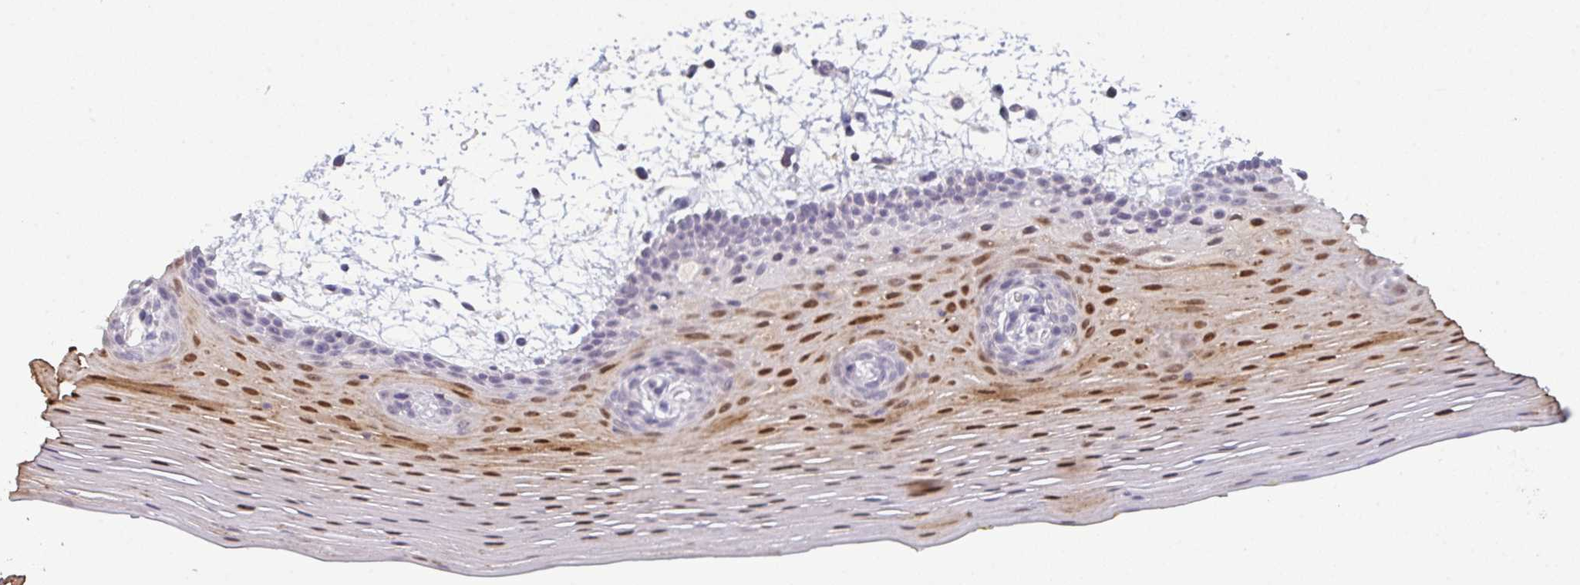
{"staining": {"intensity": "strong", "quantity": "<25%", "location": "cytoplasmic/membranous,nuclear"}, "tissue": "oral mucosa", "cell_type": "Squamous epithelial cells", "image_type": "normal", "snomed": [{"axis": "morphology", "description": "Normal tissue, NOS"}, {"axis": "topography", "description": "Oral tissue"}], "caption": "Immunohistochemical staining of normal oral mucosa shows medium levels of strong cytoplasmic/membranous,nuclear positivity in approximately <25% of squamous epithelial cells.", "gene": "ZNF784", "patient": {"sex": "female", "age": 81}}